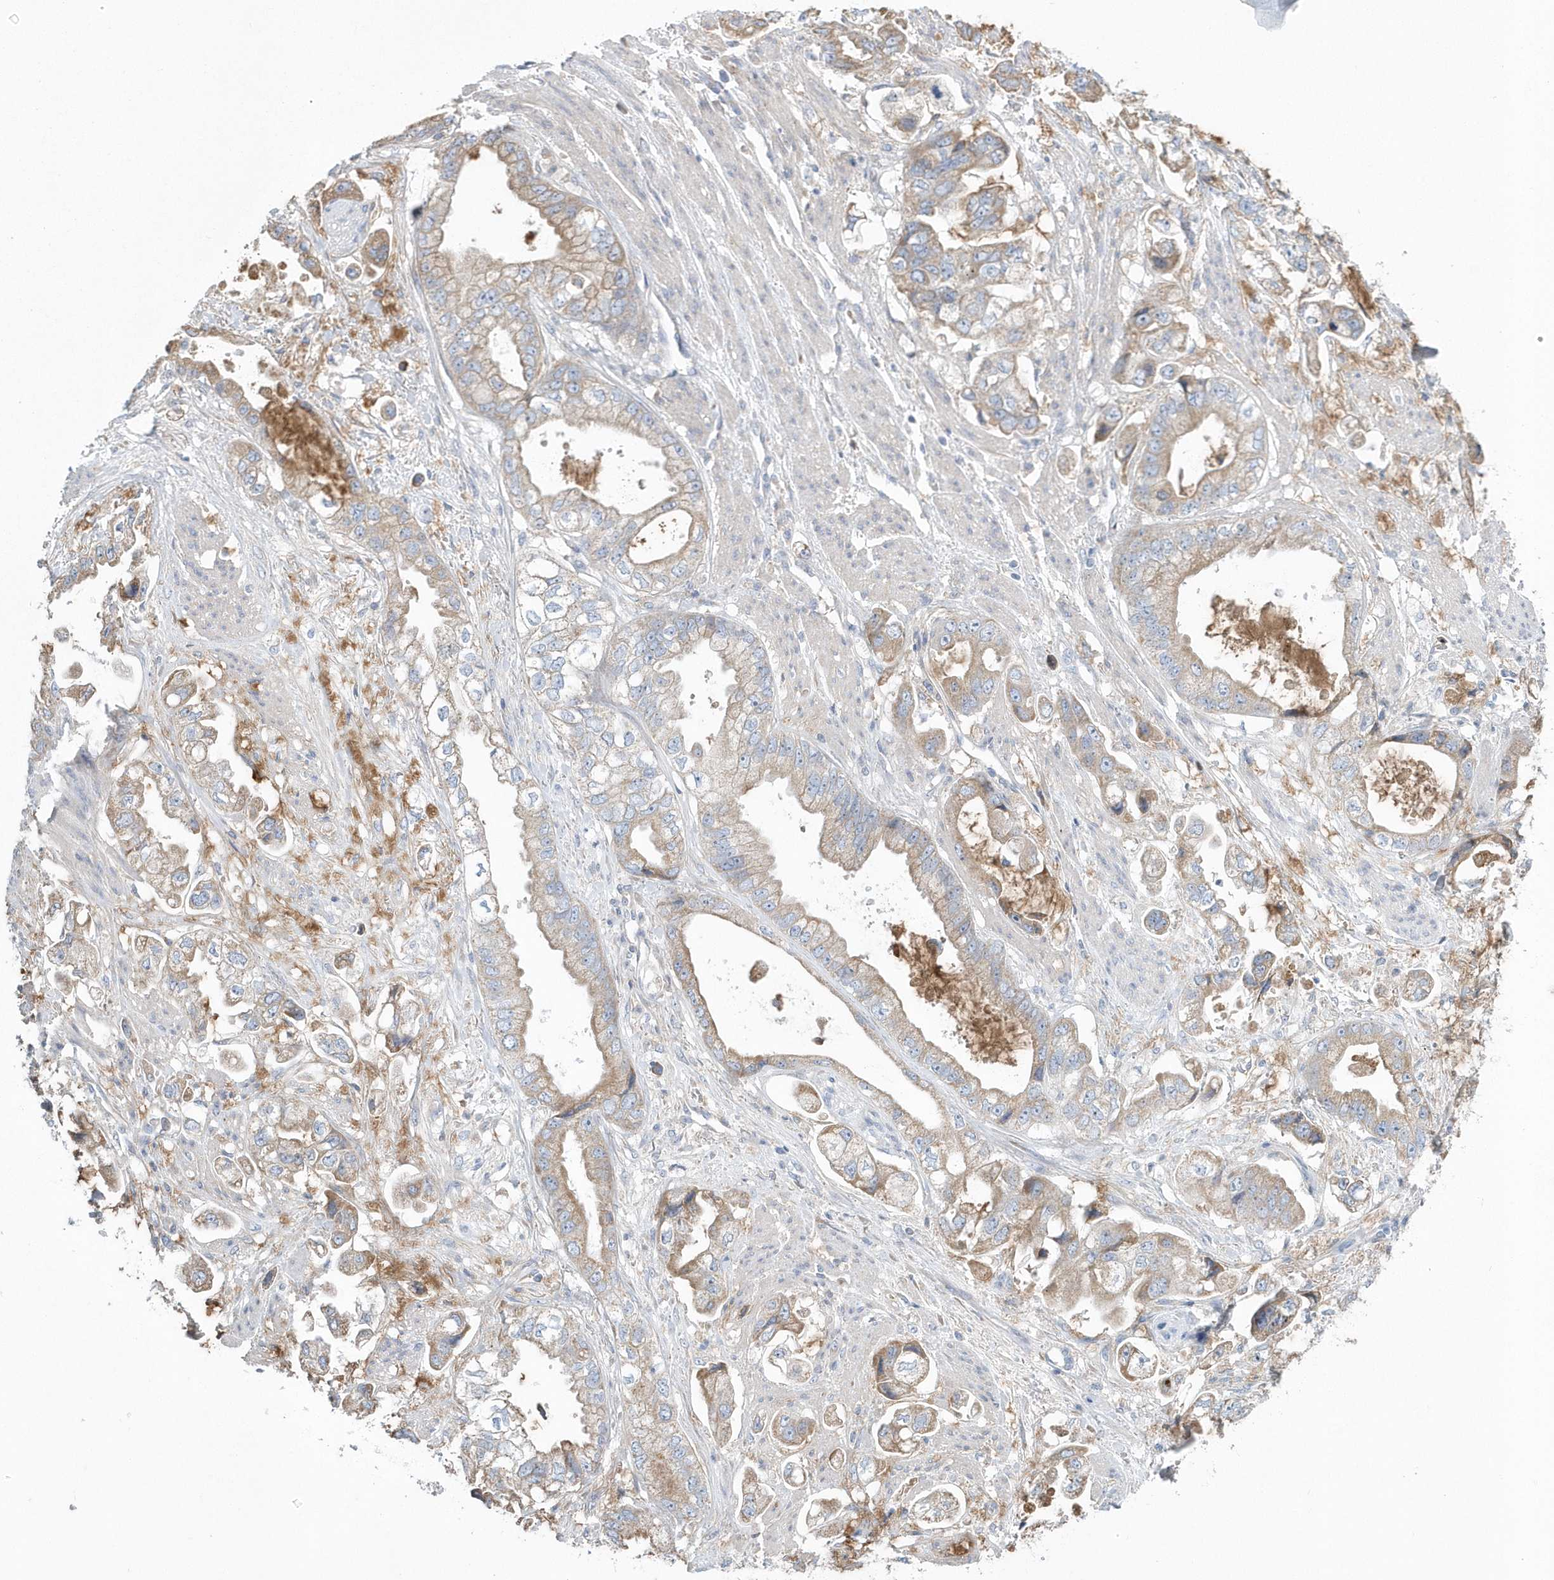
{"staining": {"intensity": "weak", "quantity": "25%-75%", "location": "cytoplasmic/membranous"}, "tissue": "stomach cancer", "cell_type": "Tumor cells", "image_type": "cancer", "snomed": [{"axis": "morphology", "description": "Adenocarcinoma, NOS"}, {"axis": "topography", "description": "Stomach"}], "caption": "IHC (DAB (3,3'-diaminobenzidine)) staining of adenocarcinoma (stomach) reveals weak cytoplasmic/membranous protein expression in approximately 25%-75% of tumor cells.", "gene": "SPATA18", "patient": {"sex": "male", "age": 62}}